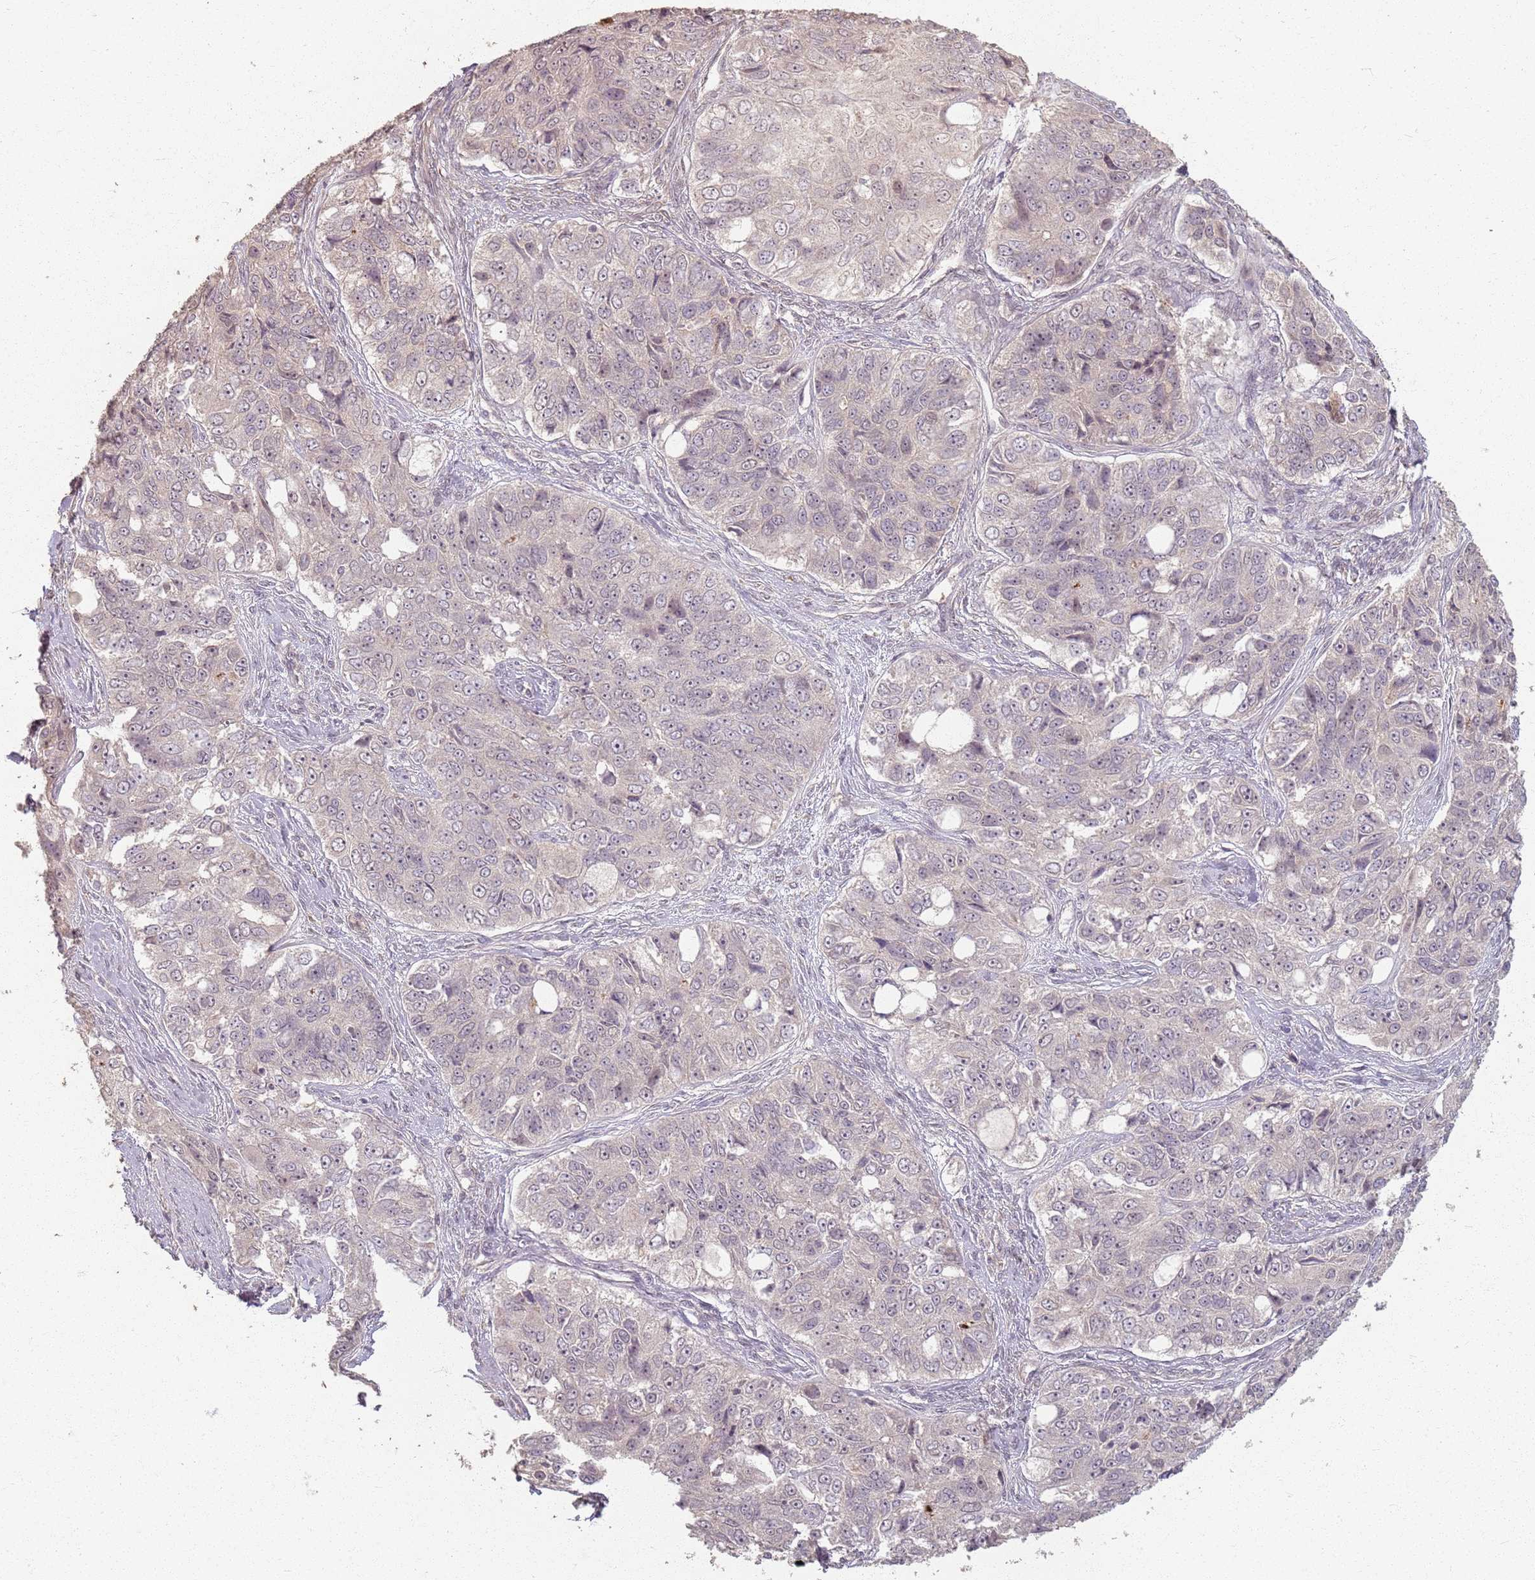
{"staining": {"intensity": "negative", "quantity": "none", "location": "none"}, "tissue": "ovarian cancer", "cell_type": "Tumor cells", "image_type": "cancer", "snomed": [{"axis": "morphology", "description": "Carcinoma, endometroid"}, {"axis": "topography", "description": "Ovary"}], "caption": "Immunohistochemistry (IHC) histopathology image of neoplastic tissue: ovarian endometroid carcinoma stained with DAB (3,3'-diaminobenzidine) exhibits no significant protein expression in tumor cells. (DAB (3,3'-diaminobenzidine) immunohistochemistry, high magnification).", "gene": "CCDC168", "patient": {"sex": "female", "age": 51}}